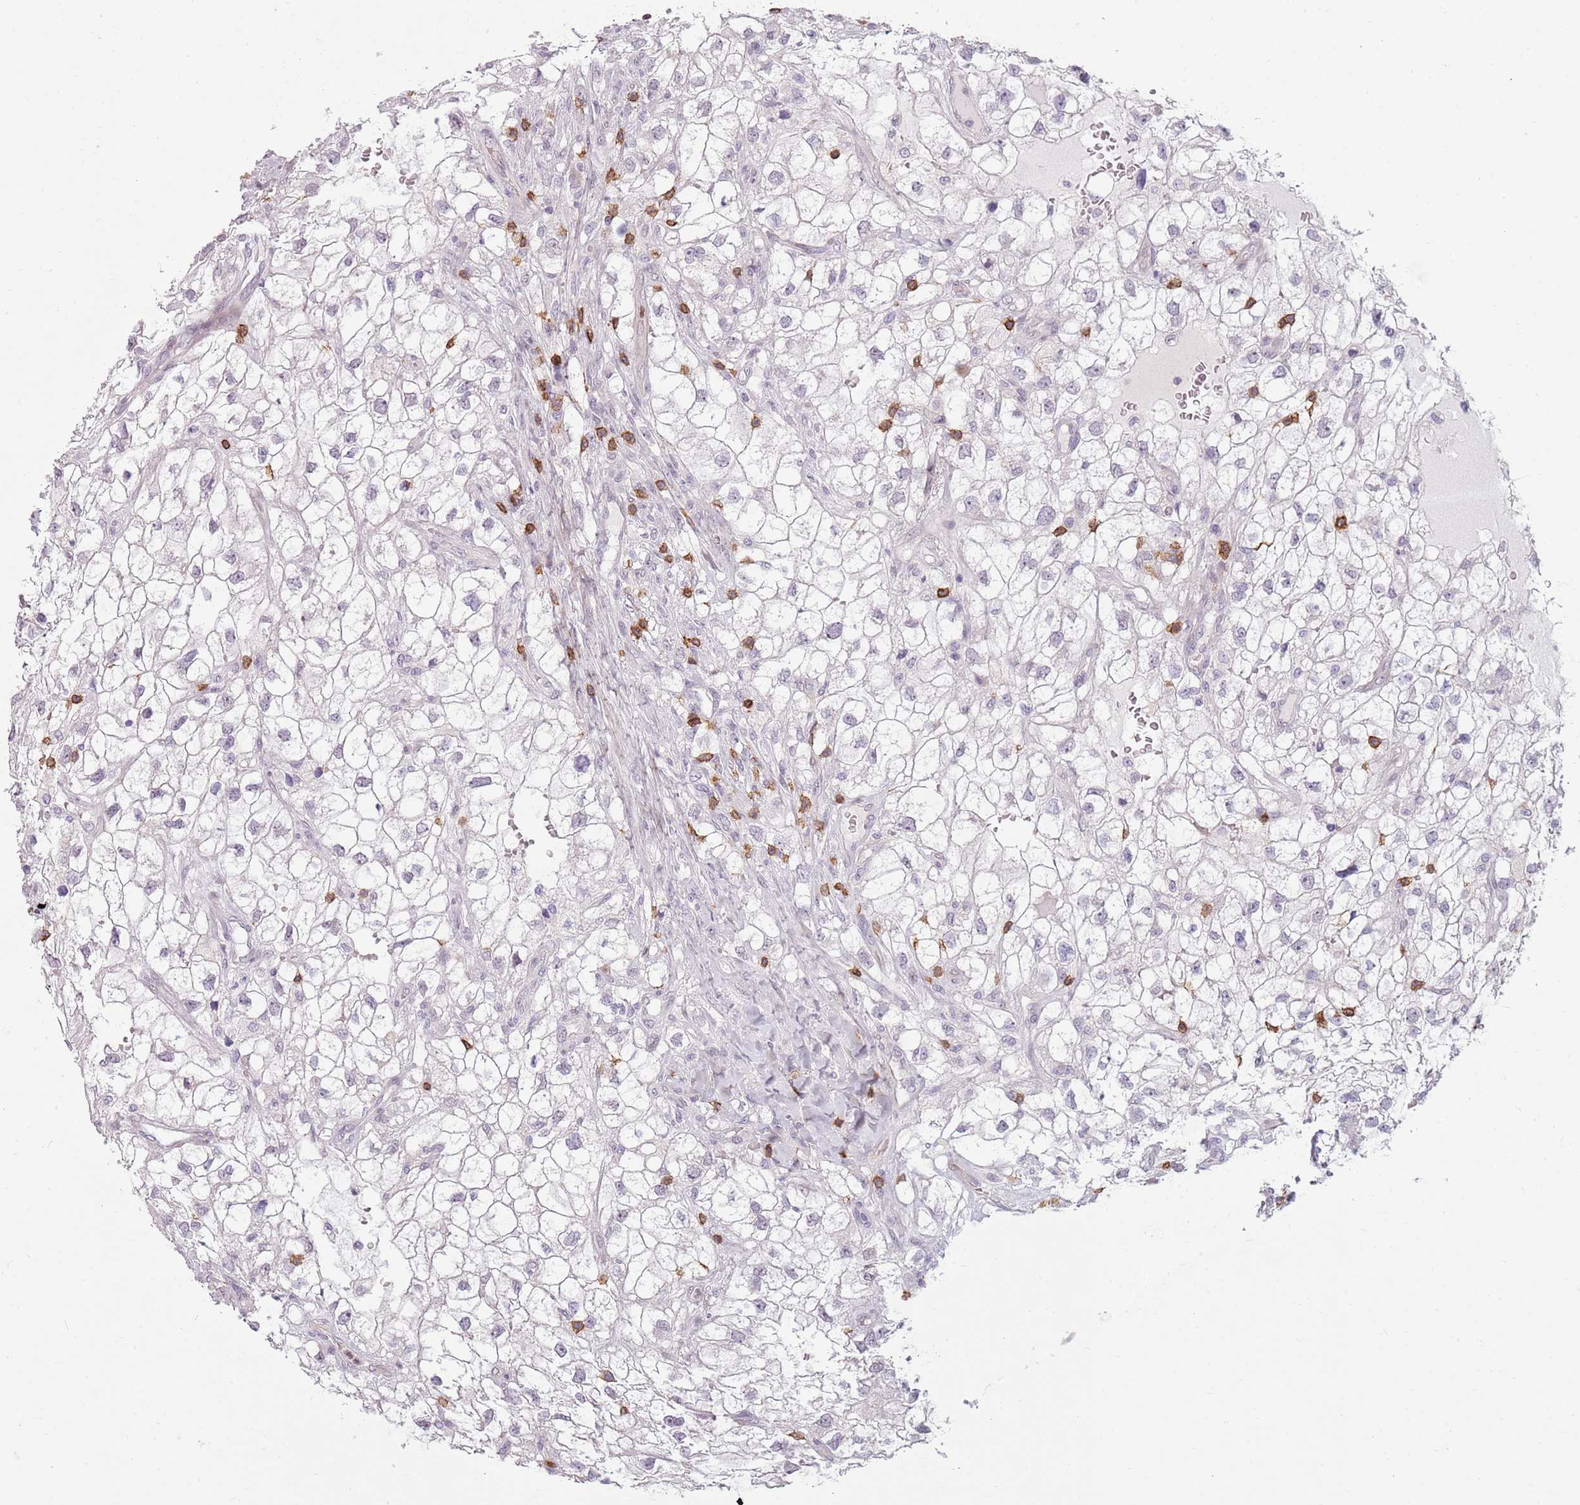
{"staining": {"intensity": "negative", "quantity": "none", "location": "none"}, "tissue": "renal cancer", "cell_type": "Tumor cells", "image_type": "cancer", "snomed": [{"axis": "morphology", "description": "Adenocarcinoma, NOS"}, {"axis": "topography", "description": "Kidney"}], "caption": "Immunohistochemical staining of renal cancer (adenocarcinoma) displays no significant positivity in tumor cells.", "gene": "ZNF583", "patient": {"sex": "male", "age": 59}}